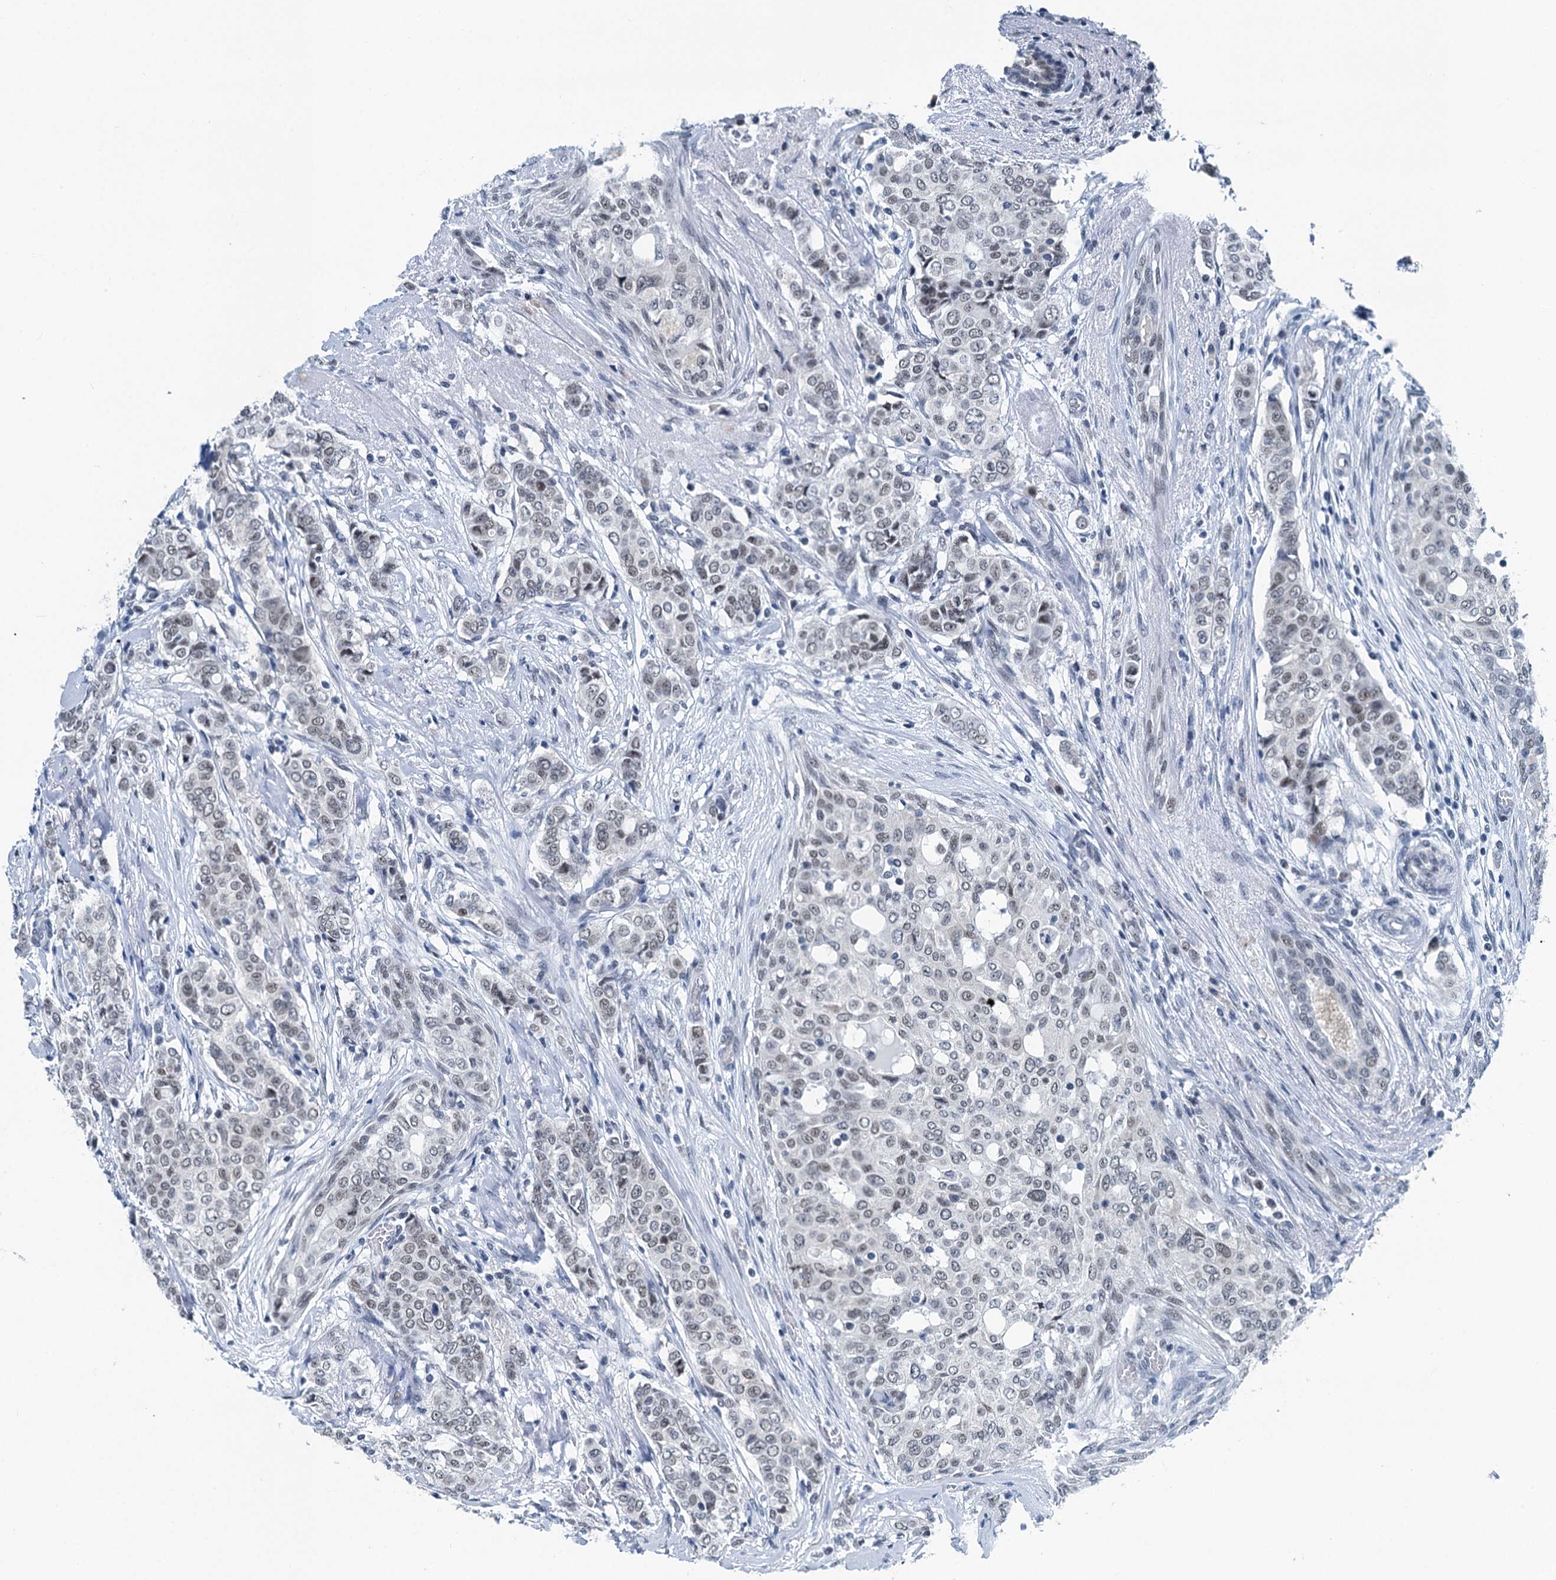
{"staining": {"intensity": "negative", "quantity": "none", "location": "none"}, "tissue": "breast cancer", "cell_type": "Tumor cells", "image_type": "cancer", "snomed": [{"axis": "morphology", "description": "Lobular carcinoma"}, {"axis": "topography", "description": "Breast"}], "caption": "An image of human breast cancer is negative for staining in tumor cells.", "gene": "TRPT1", "patient": {"sex": "female", "age": 51}}